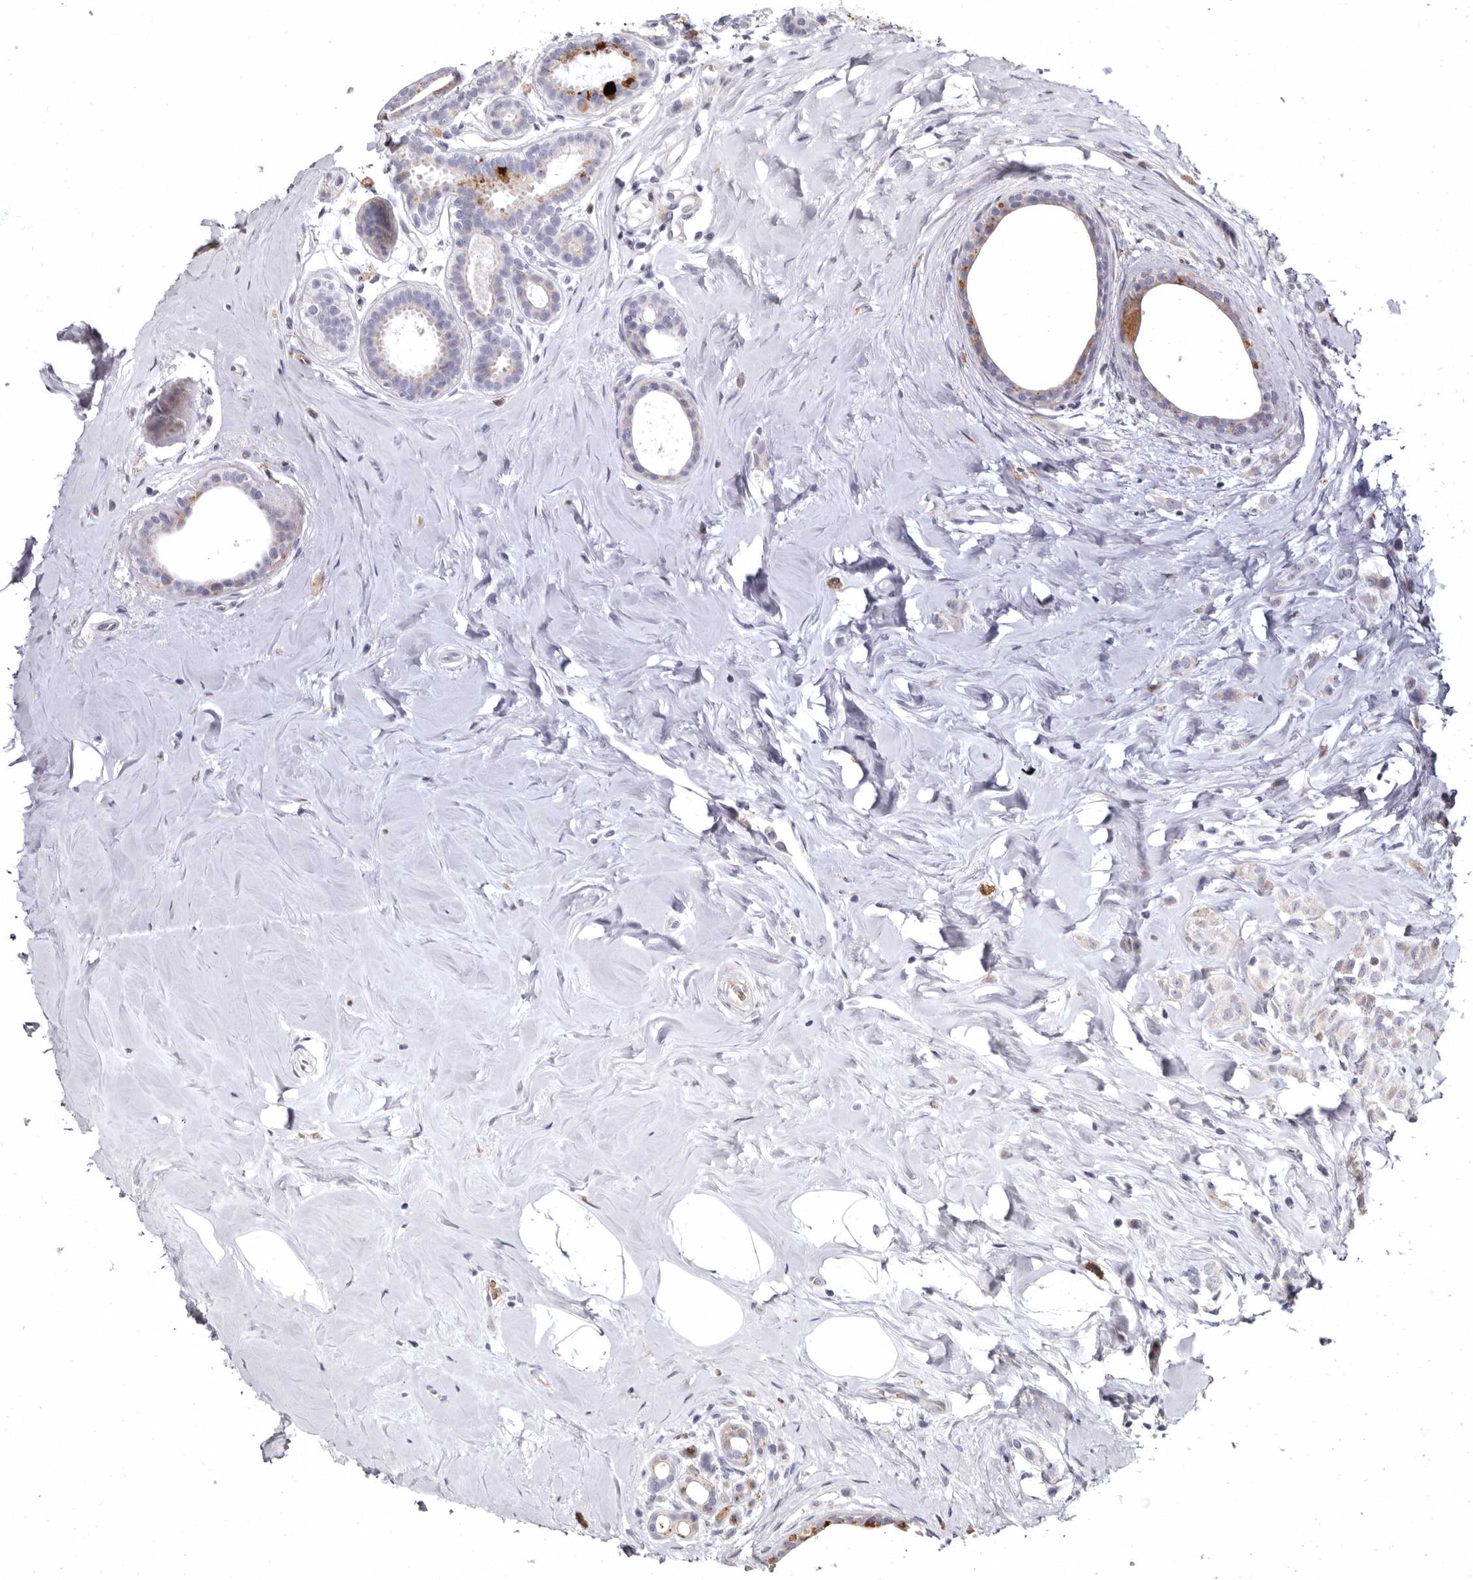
{"staining": {"intensity": "negative", "quantity": "none", "location": "none"}, "tissue": "breast cancer", "cell_type": "Tumor cells", "image_type": "cancer", "snomed": [{"axis": "morphology", "description": "Lobular carcinoma"}, {"axis": "topography", "description": "Breast"}], "caption": "Breast cancer was stained to show a protein in brown. There is no significant staining in tumor cells.", "gene": "AIDA", "patient": {"sex": "female", "age": 47}}